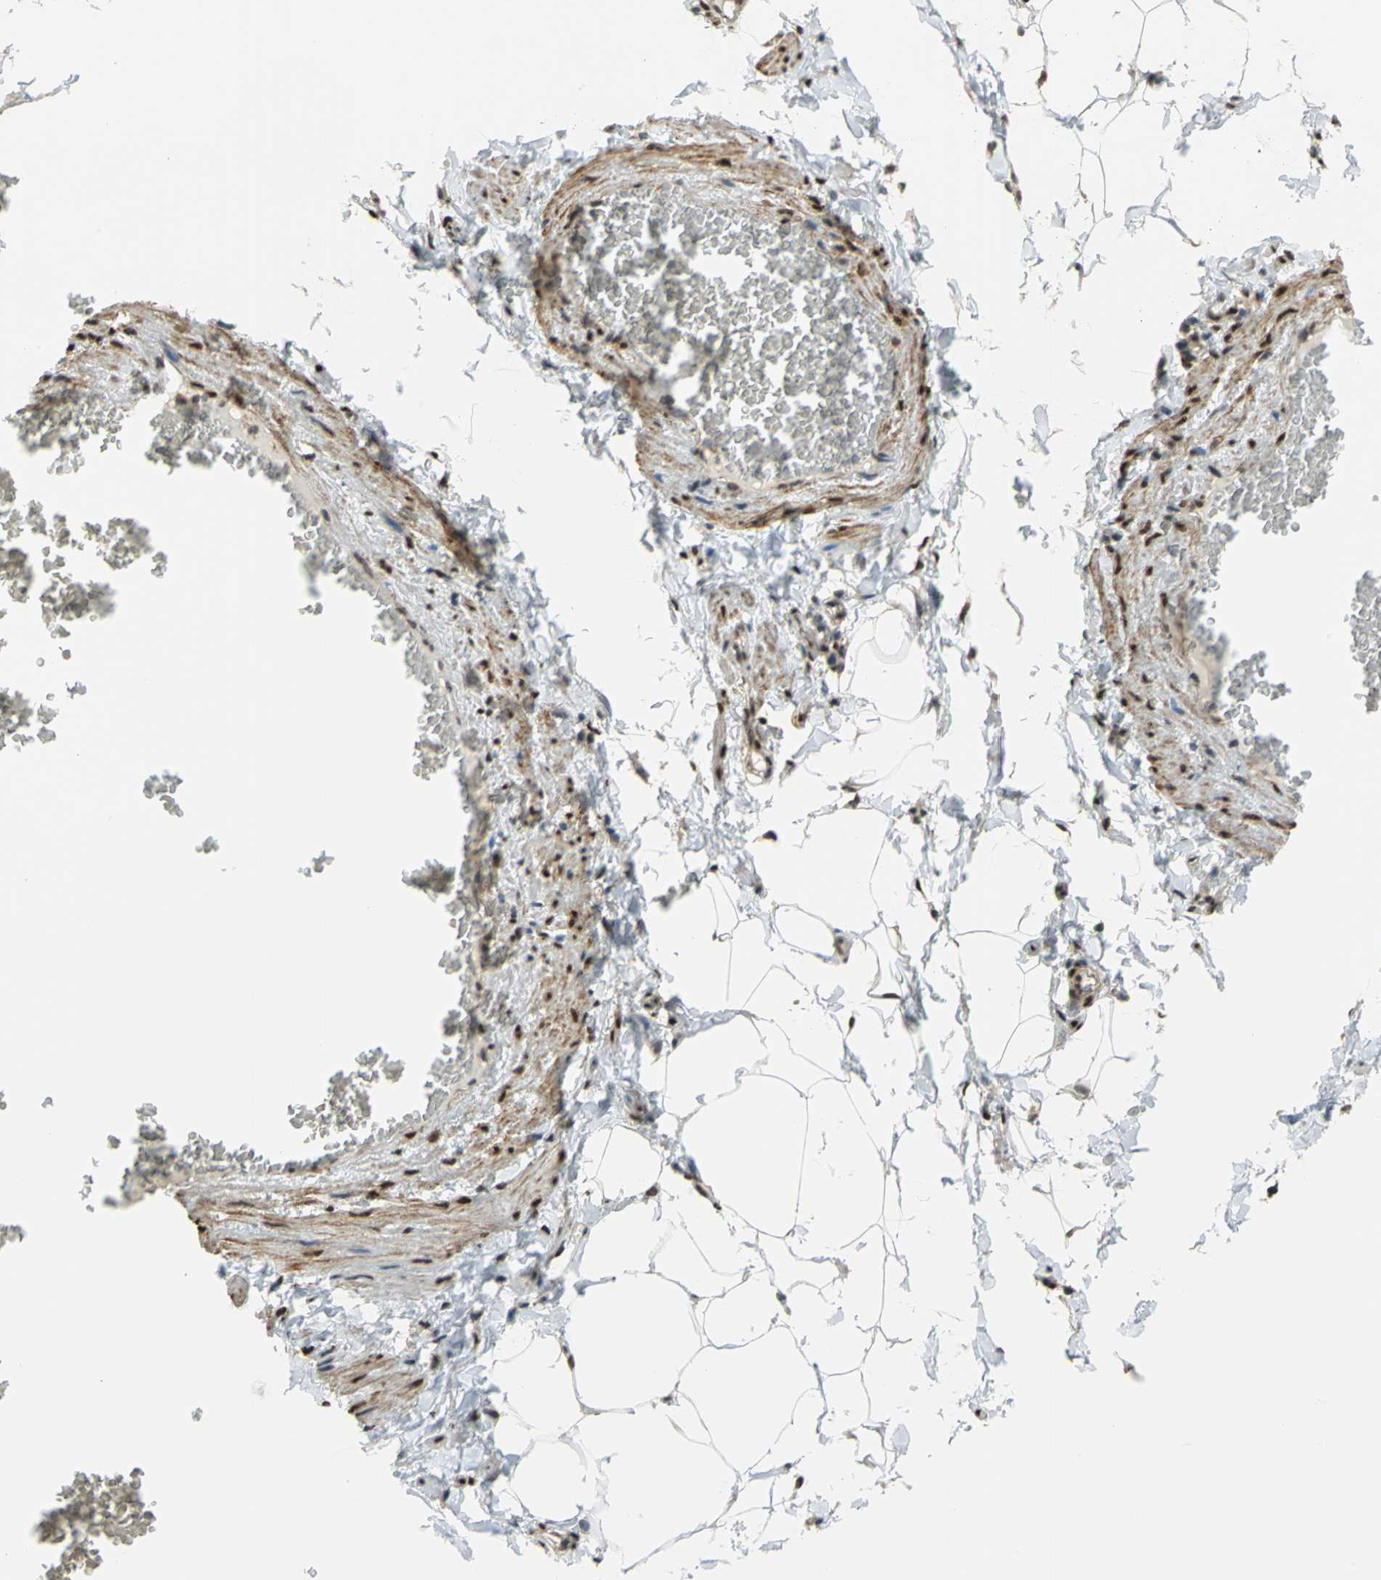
{"staining": {"intensity": "moderate", "quantity": ">75%", "location": "nuclear"}, "tissue": "adipose tissue", "cell_type": "Adipocytes", "image_type": "normal", "snomed": [{"axis": "morphology", "description": "Normal tissue, NOS"}, {"axis": "topography", "description": "Vascular tissue"}], "caption": "About >75% of adipocytes in normal human adipose tissue exhibit moderate nuclear protein positivity as visualized by brown immunohistochemical staining.", "gene": "RBFOX2", "patient": {"sex": "male", "age": 41}}